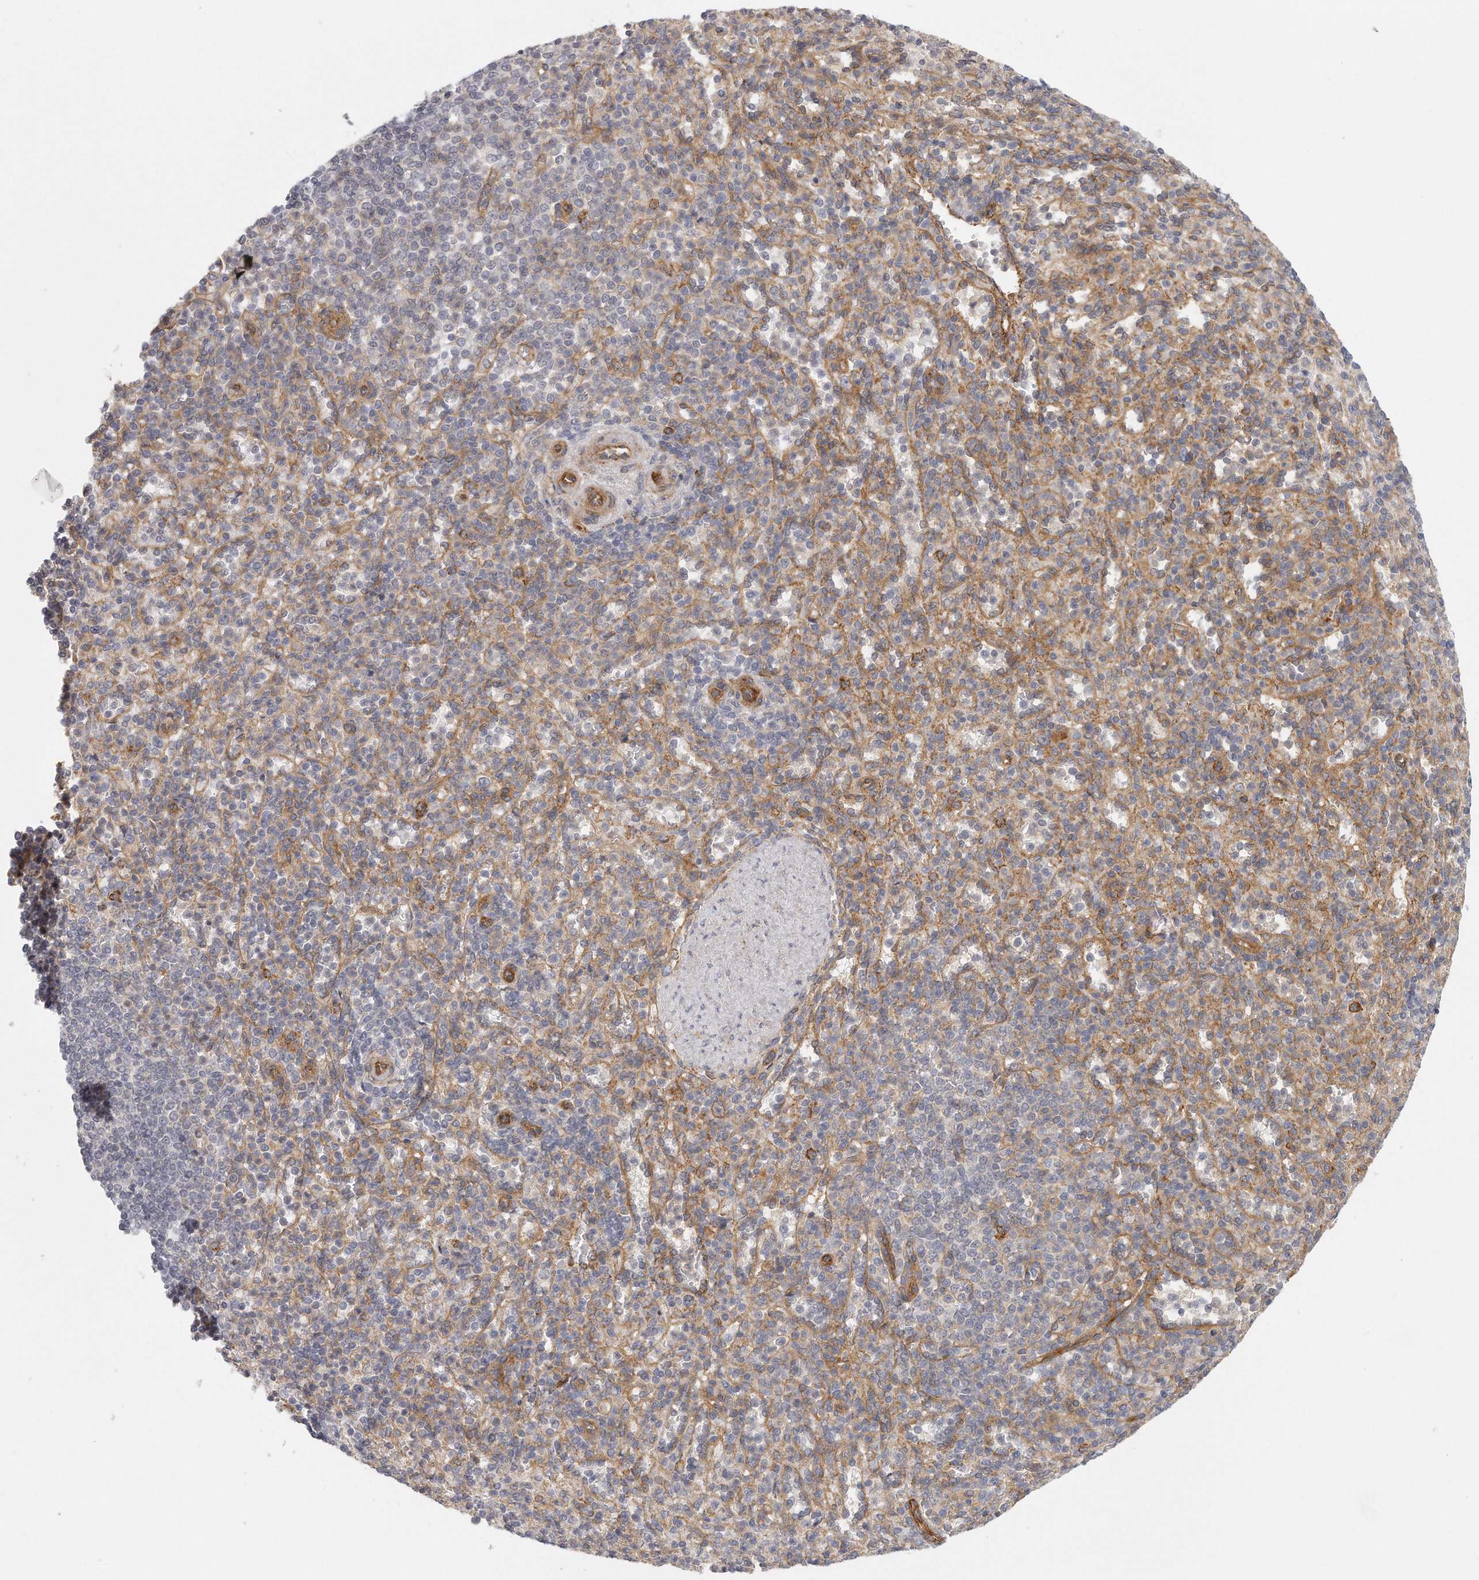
{"staining": {"intensity": "negative", "quantity": "none", "location": "none"}, "tissue": "spleen", "cell_type": "Cells in red pulp", "image_type": "normal", "snomed": [{"axis": "morphology", "description": "Normal tissue, NOS"}, {"axis": "topography", "description": "Spleen"}], "caption": "Cells in red pulp are negative for protein expression in benign human spleen. (DAB (3,3'-diaminobenzidine) immunohistochemistry with hematoxylin counter stain).", "gene": "MTERF4", "patient": {"sex": "female", "age": 74}}